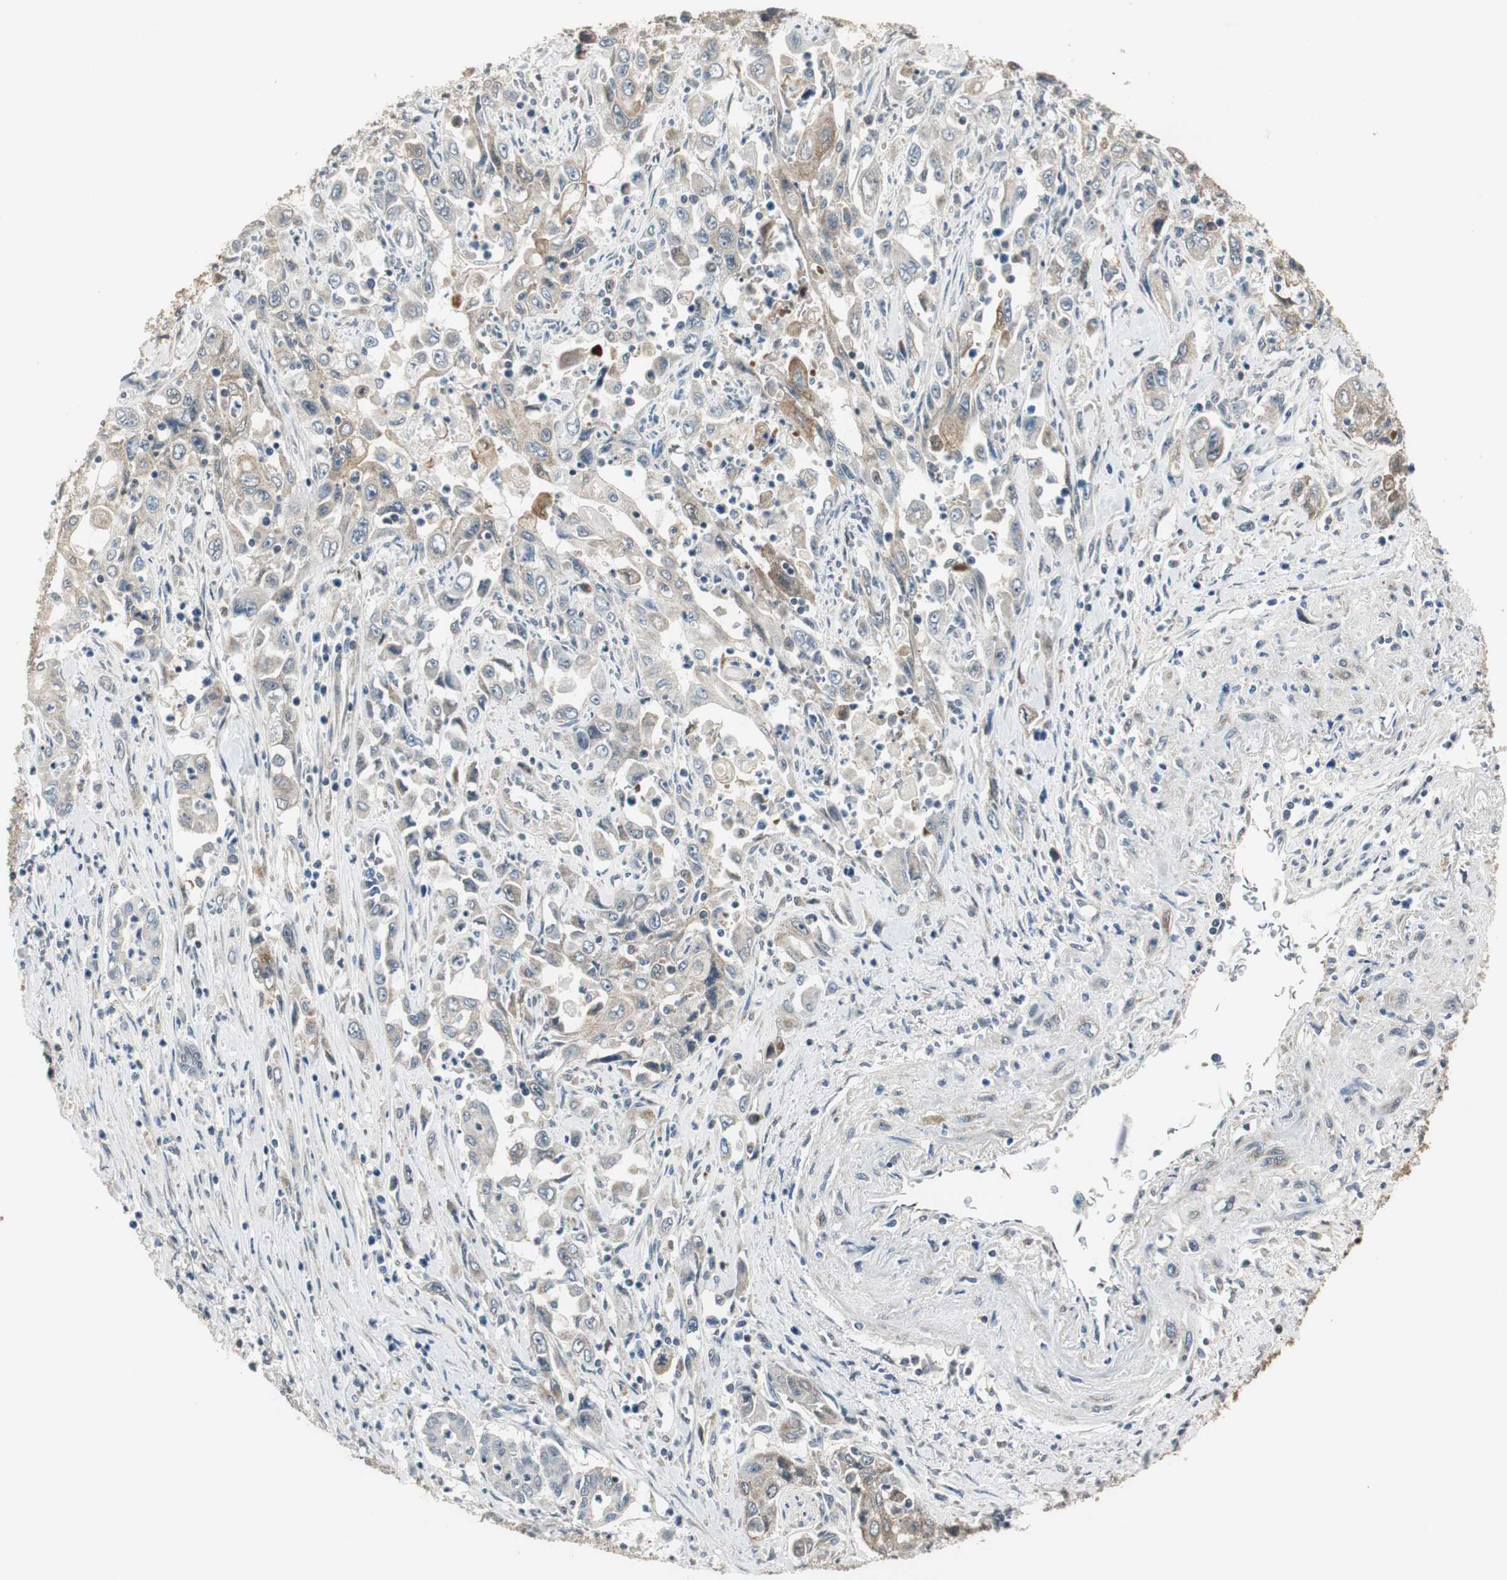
{"staining": {"intensity": "weak", "quantity": "25%-75%", "location": "cytoplasmic/membranous"}, "tissue": "pancreatic cancer", "cell_type": "Tumor cells", "image_type": "cancer", "snomed": [{"axis": "morphology", "description": "Adenocarcinoma, NOS"}, {"axis": "topography", "description": "Pancreas"}], "caption": "Protein staining exhibits weak cytoplasmic/membranous staining in about 25%-75% of tumor cells in adenocarcinoma (pancreatic).", "gene": "CCT5", "patient": {"sex": "male", "age": 70}}